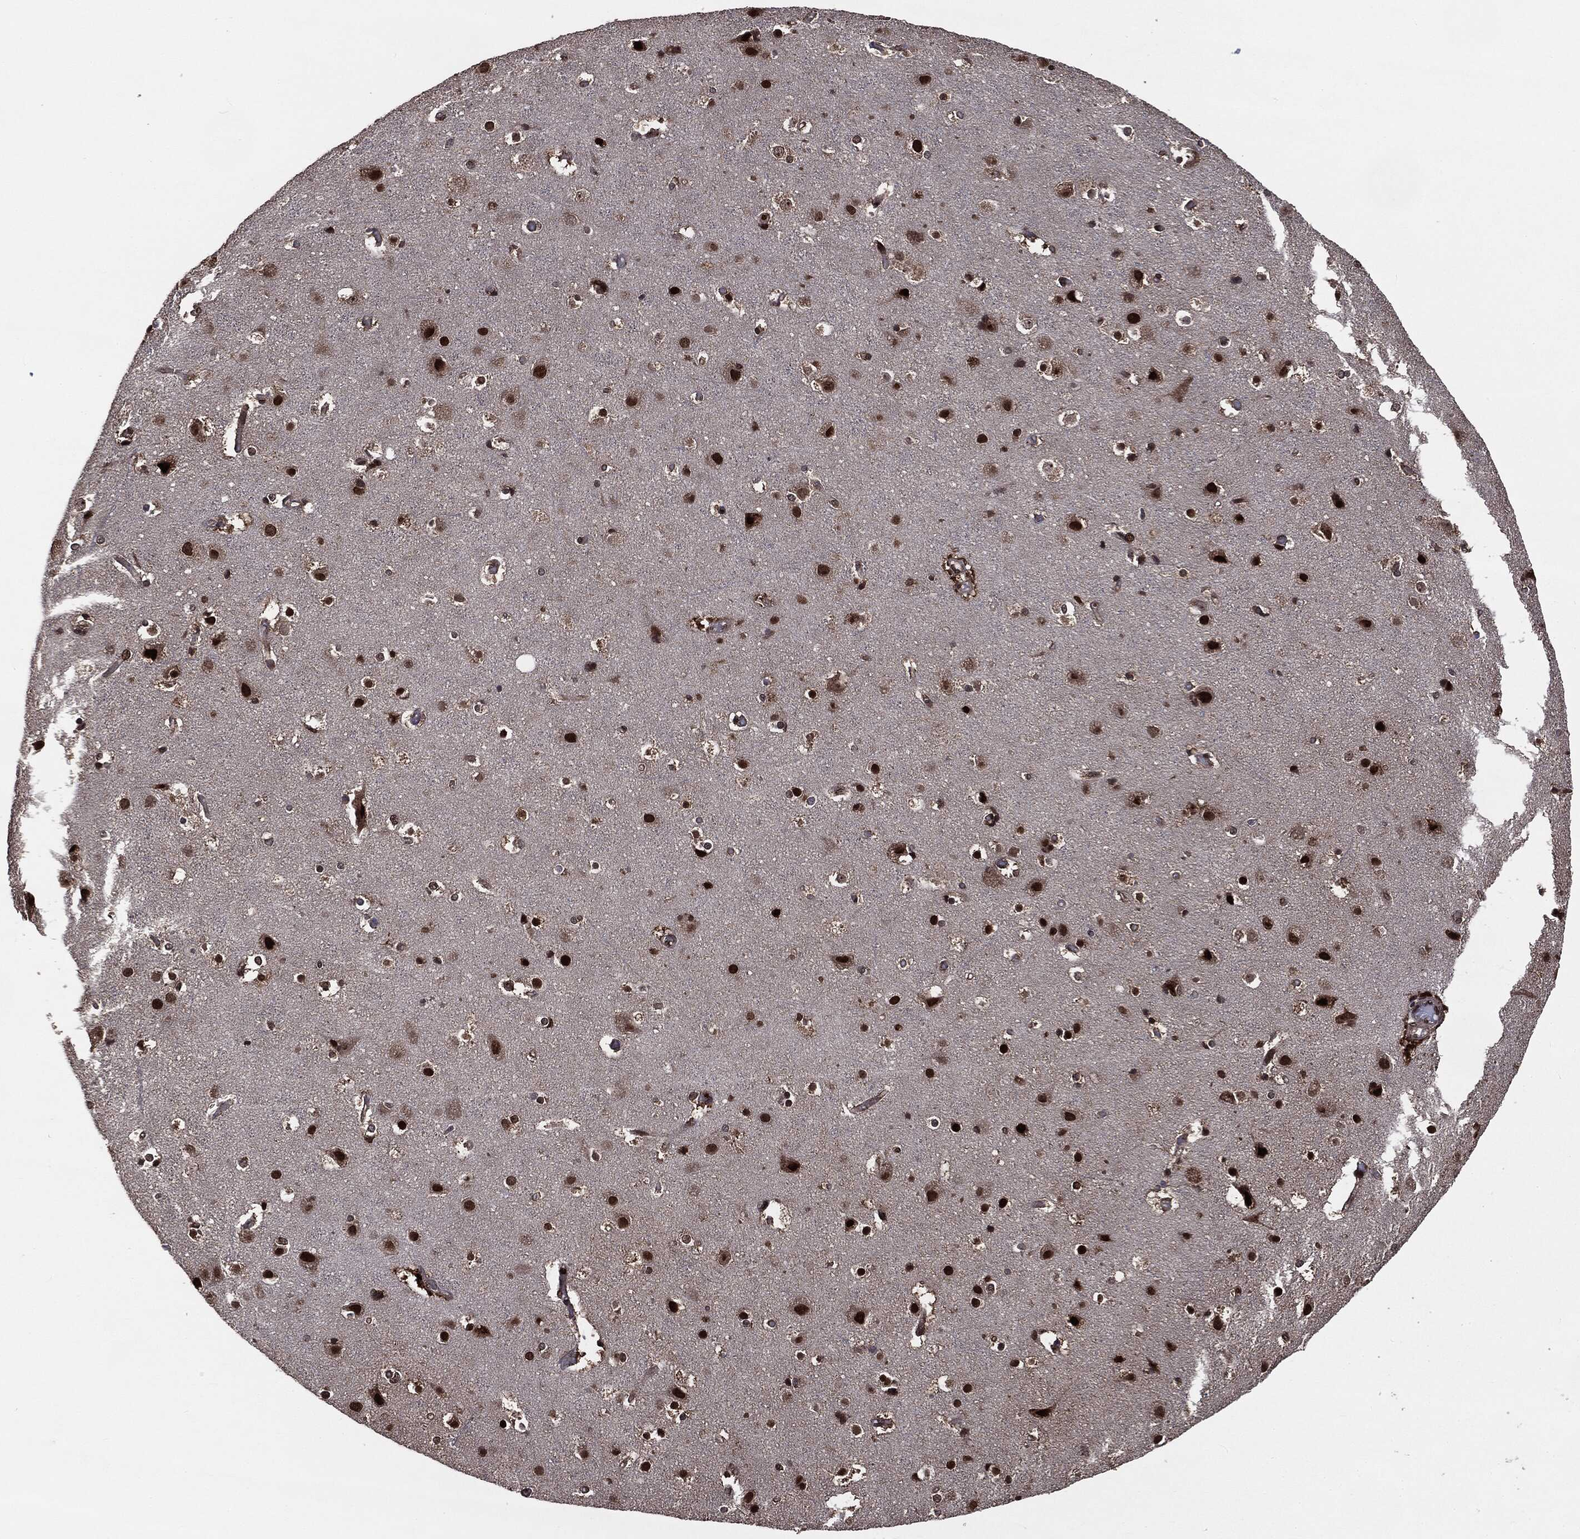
{"staining": {"intensity": "strong", "quantity": "25%-75%", "location": "nuclear"}, "tissue": "cerebral cortex", "cell_type": "Endothelial cells", "image_type": "normal", "snomed": [{"axis": "morphology", "description": "Normal tissue, NOS"}, {"axis": "topography", "description": "Cerebral cortex"}], "caption": "Endothelial cells show high levels of strong nuclear staining in approximately 25%-75% of cells in unremarkable cerebral cortex. Using DAB (3,3'-diaminobenzidine) (brown) and hematoxylin (blue) stains, captured at high magnification using brightfield microscopy.", "gene": "DVL2", "patient": {"sex": "female", "age": 52}}